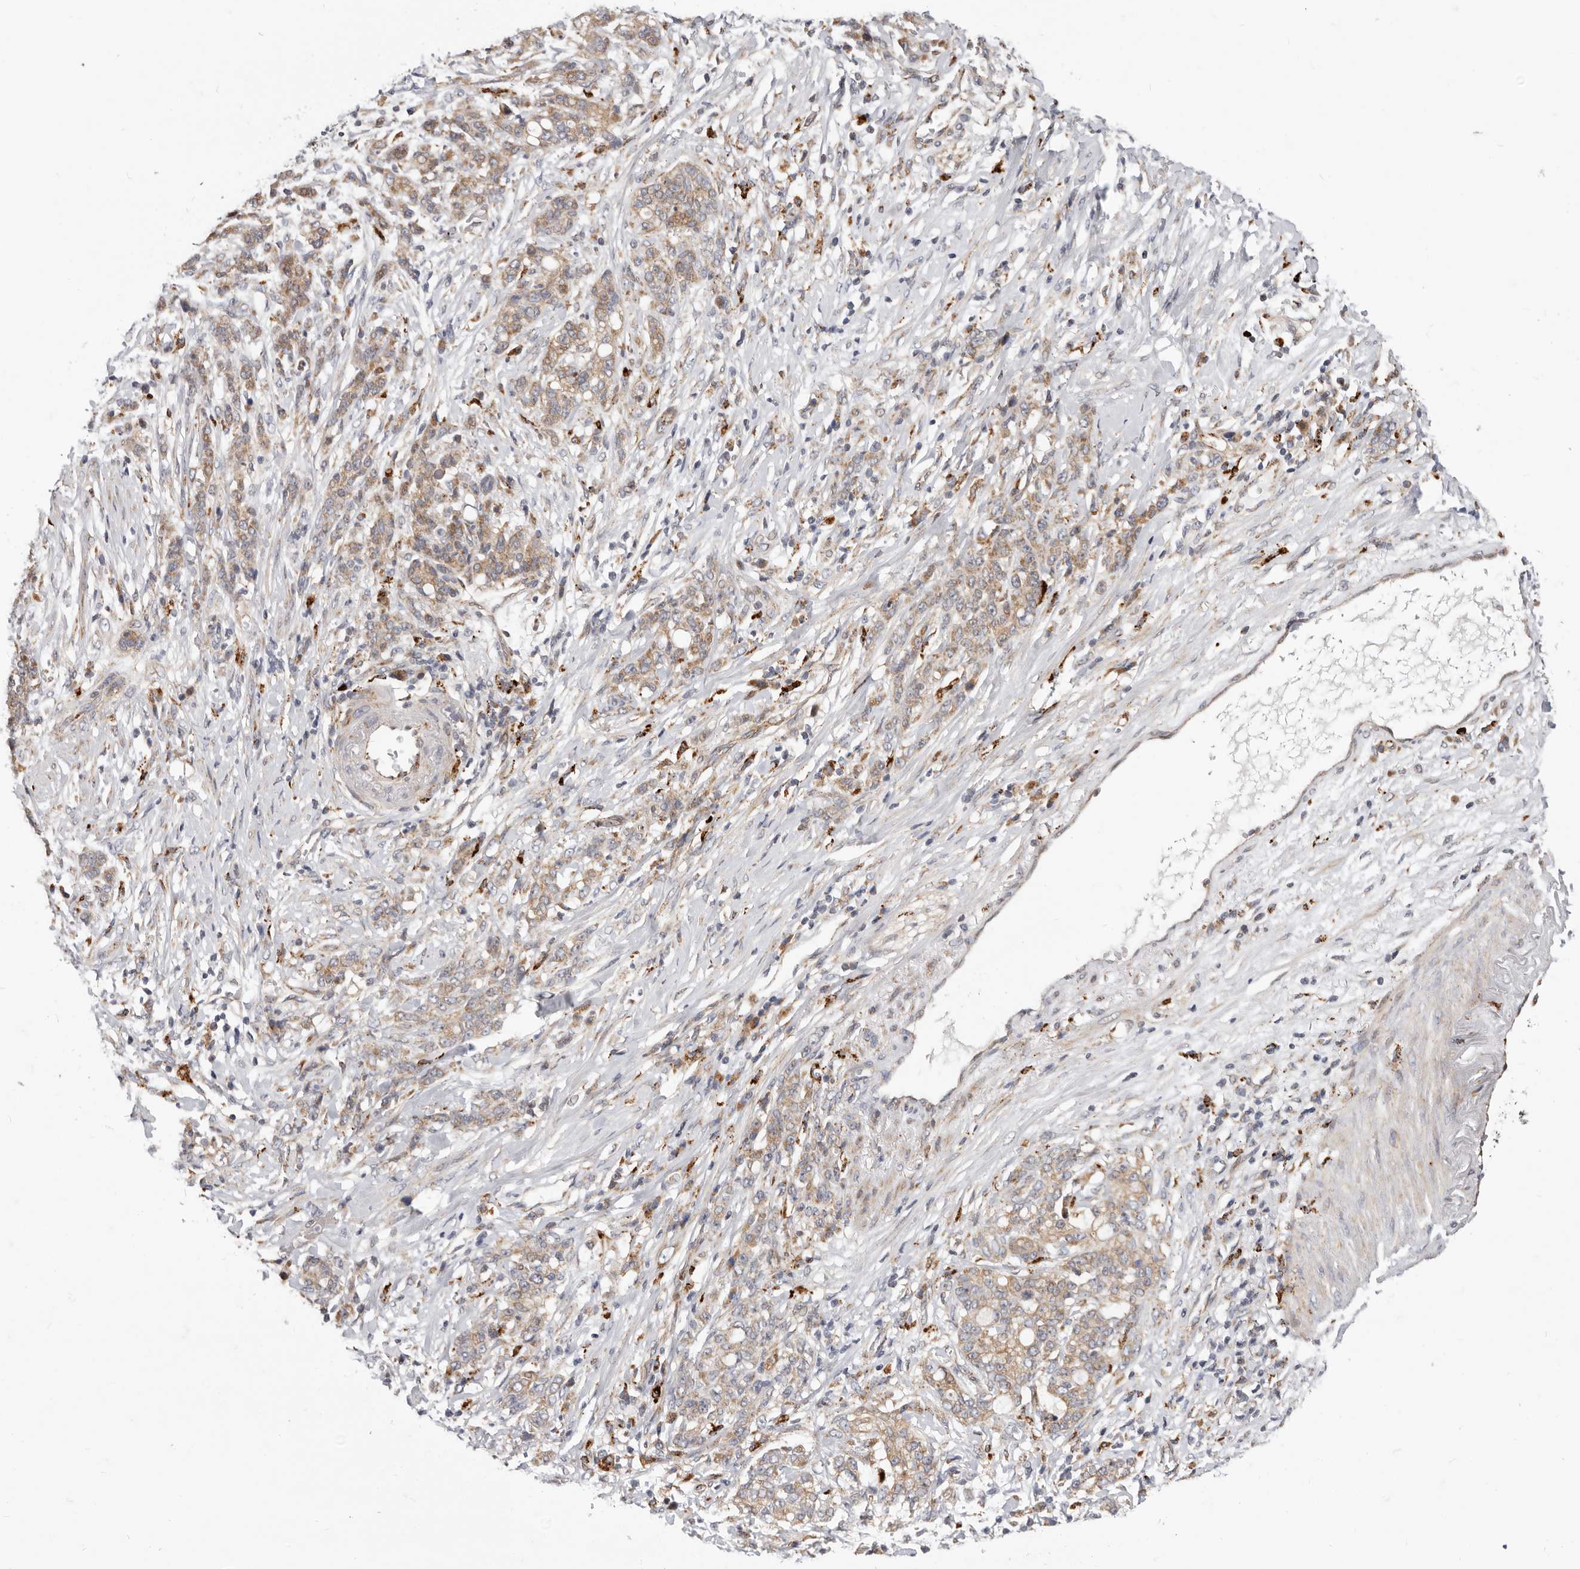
{"staining": {"intensity": "weak", "quantity": ">75%", "location": "cytoplasmic/membranous"}, "tissue": "stomach cancer", "cell_type": "Tumor cells", "image_type": "cancer", "snomed": [{"axis": "morphology", "description": "Adenocarcinoma, NOS"}, {"axis": "topography", "description": "Stomach, lower"}], "caption": "Immunohistochemical staining of adenocarcinoma (stomach) displays low levels of weak cytoplasmic/membranous protein positivity in approximately >75% of tumor cells.", "gene": "TOR3A", "patient": {"sex": "male", "age": 88}}